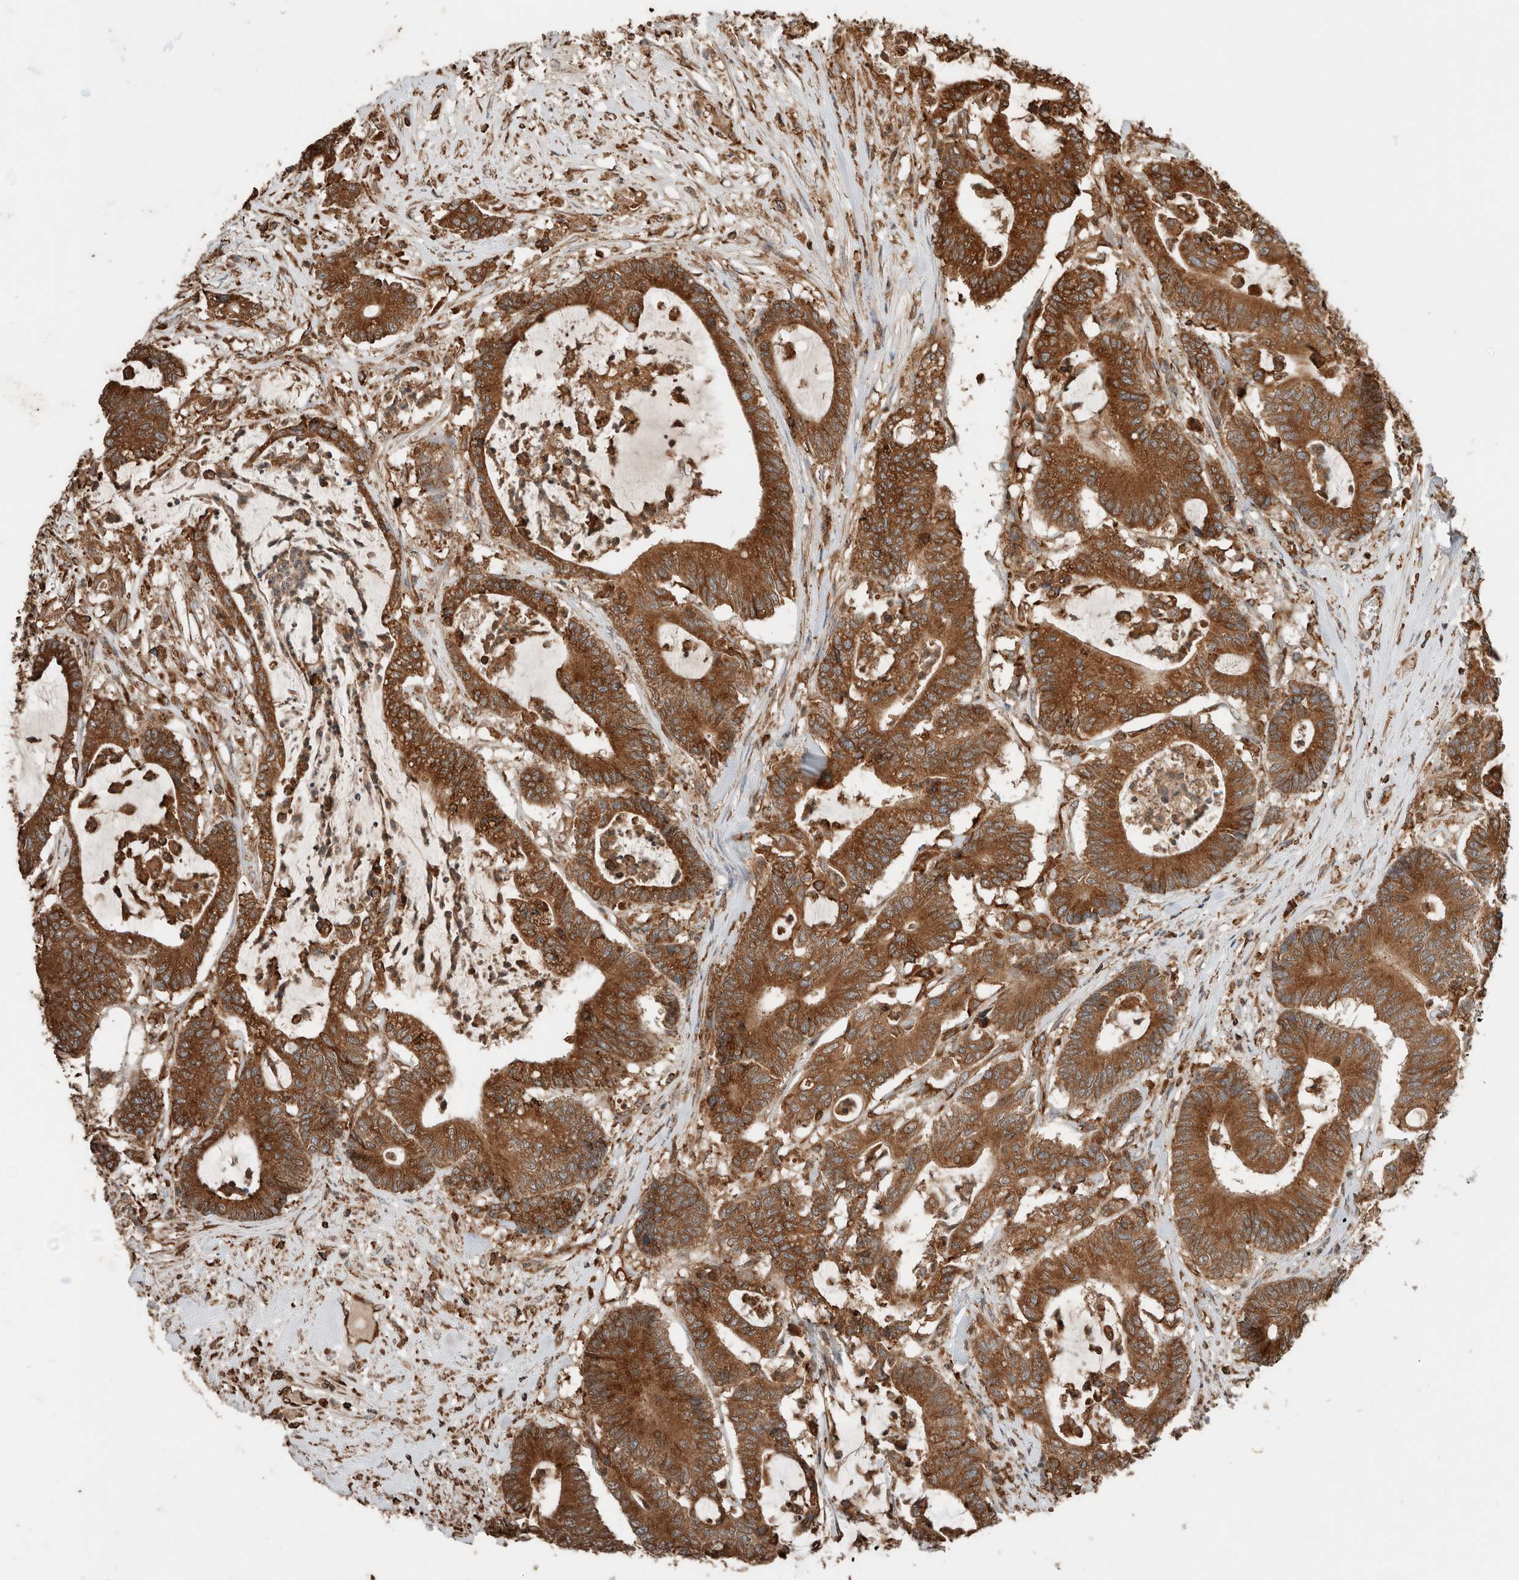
{"staining": {"intensity": "strong", "quantity": ">75%", "location": "cytoplasmic/membranous"}, "tissue": "colorectal cancer", "cell_type": "Tumor cells", "image_type": "cancer", "snomed": [{"axis": "morphology", "description": "Adenocarcinoma, NOS"}, {"axis": "topography", "description": "Colon"}], "caption": "High-power microscopy captured an IHC image of colorectal adenocarcinoma, revealing strong cytoplasmic/membranous positivity in approximately >75% of tumor cells.", "gene": "ERAP2", "patient": {"sex": "female", "age": 84}}